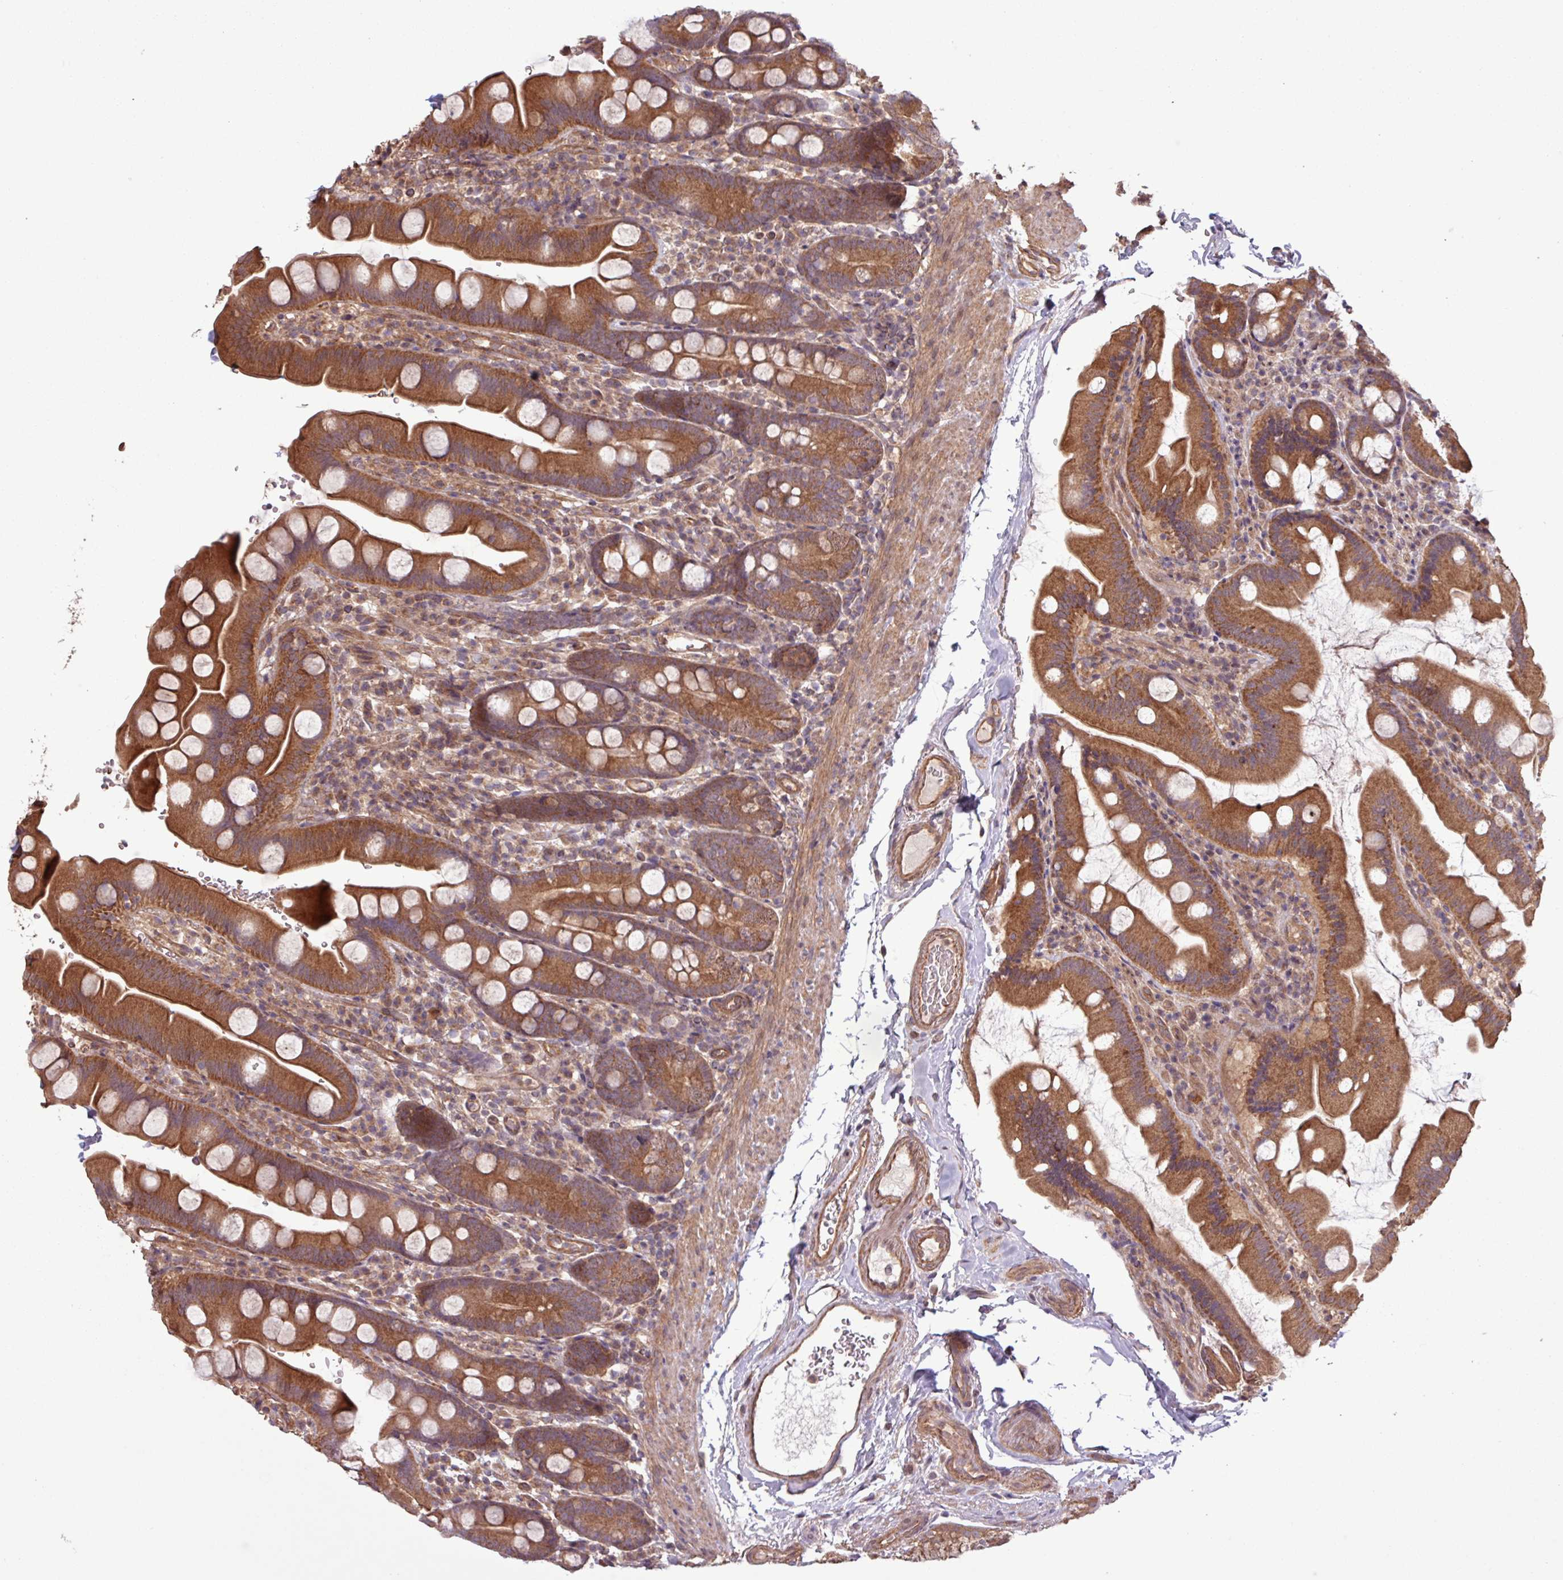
{"staining": {"intensity": "strong", "quantity": ">75%", "location": "cytoplasmic/membranous"}, "tissue": "small intestine", "cell_type": "Glandular cells", "image_type": "normal", "snomed": [{"axis": "morphology", "description": "Normal tissue, NOS"}, {"axis": "topography", "description": "Small intestine"}], "caption": "DAB immunohistochemical staining of unremarkable small intestine reveals strong cytoplasmic/membranous protein staining in about >75% of glandular cells. Nuclei are stained in blue.", "gene": "TRABD2A", "patient": {"sex": "female", "age": 68}}